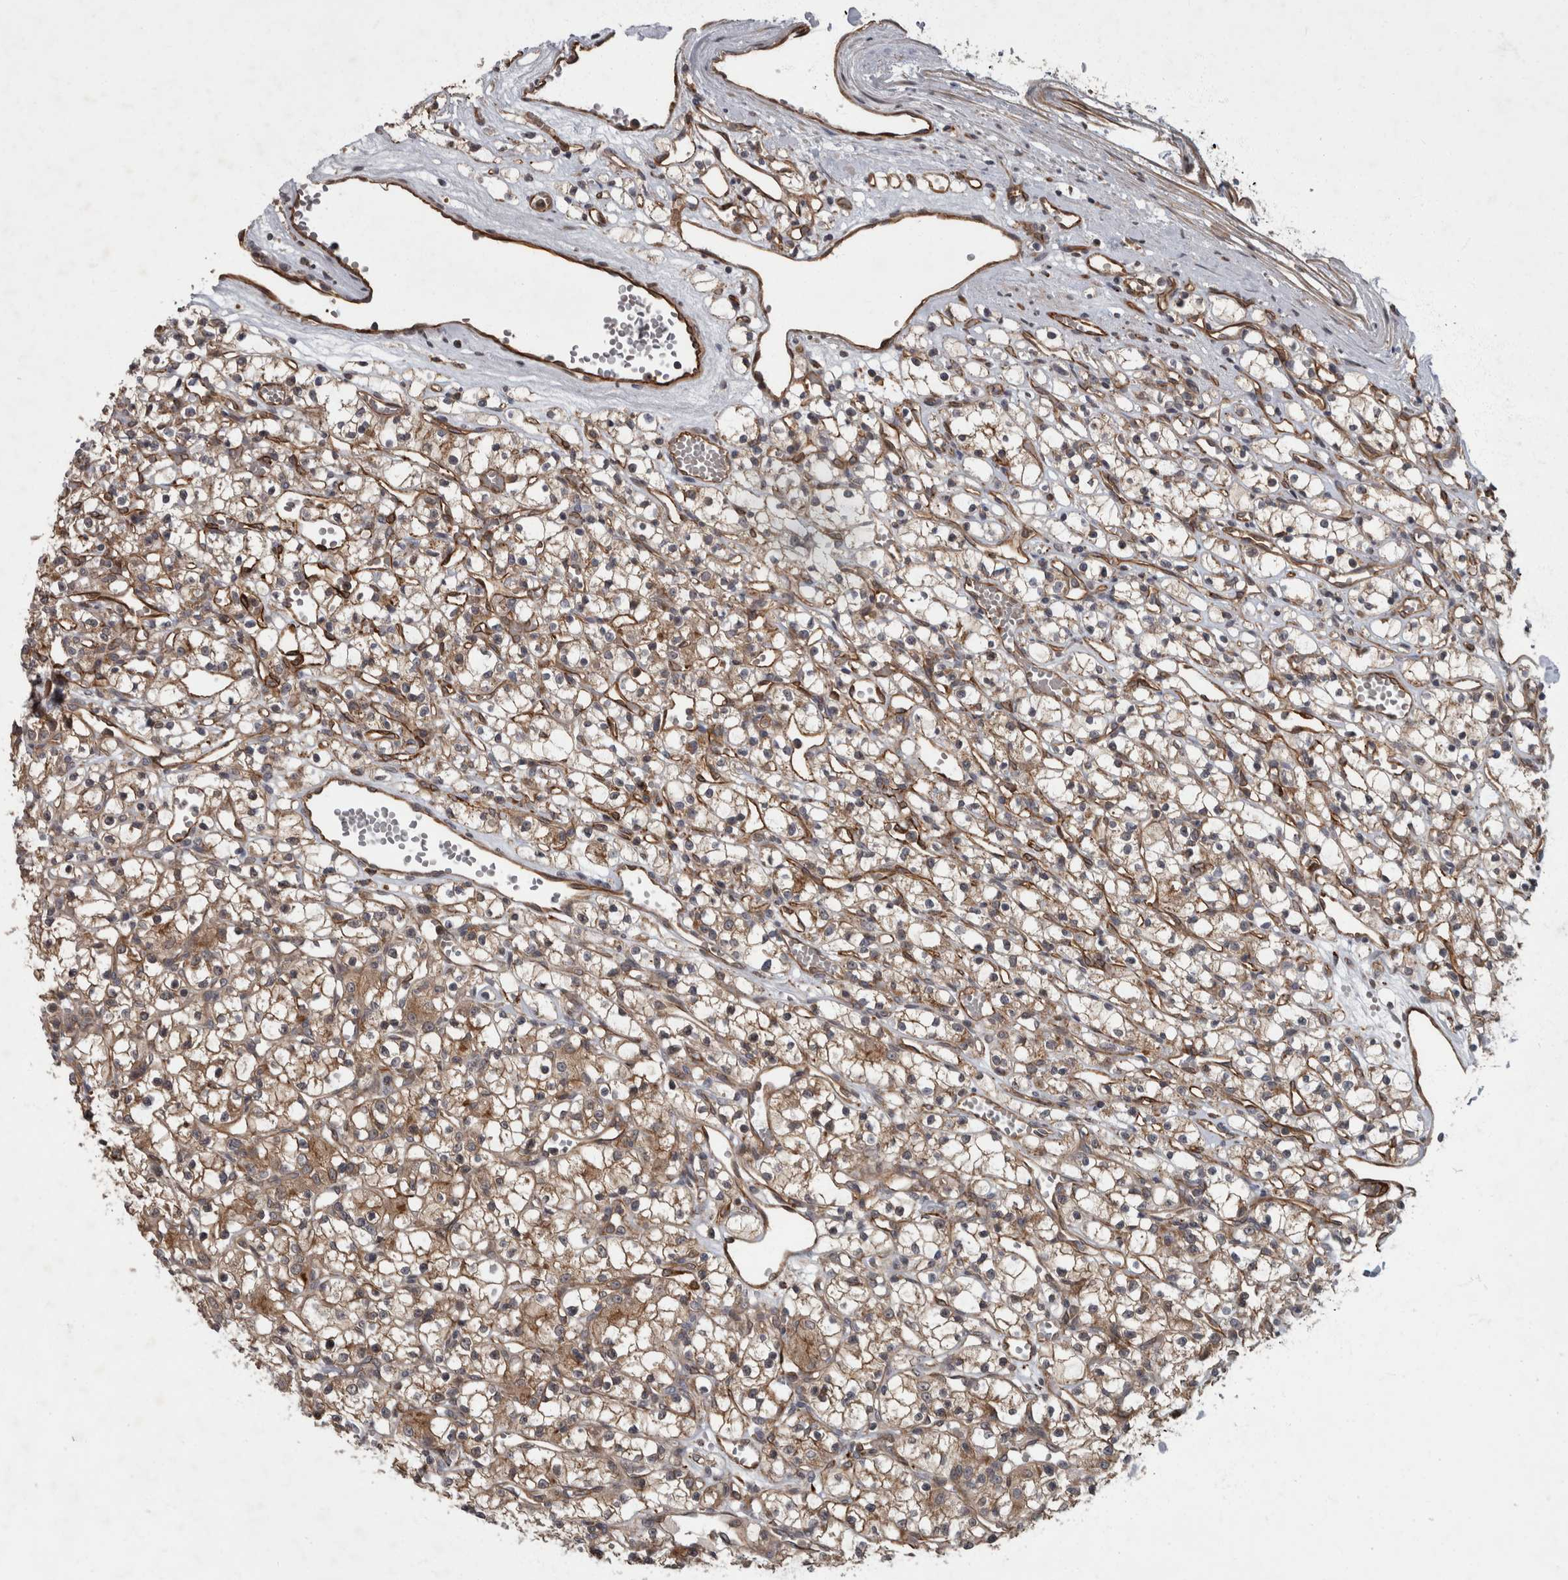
{"staining": {"intensity": "weak", "quantity": "25%-75%", "location": "cytoplasmic/membranous"}, "tissue": "renal cancer", "cell_type": "Tumor cells", "image_type": "cancer", "snomed": [{"axis": "morphology", "description": "Adenocarcinoma, NOS"}, {"axis": "topography", "description": "Kidney"}], "caption": "High-magnification brightfield microscopy of renal cancer stained with DAB (3,3'-diaminobenzidine) (brown) and counterstained with hematoxylin (blue). tumor cells exhibit weak cytoplasmic/membranous positivity is appreciated in approximately25%-75% of cells.", "gene": "VEGFD", "patient": {"sex": "female", "age": 59}}